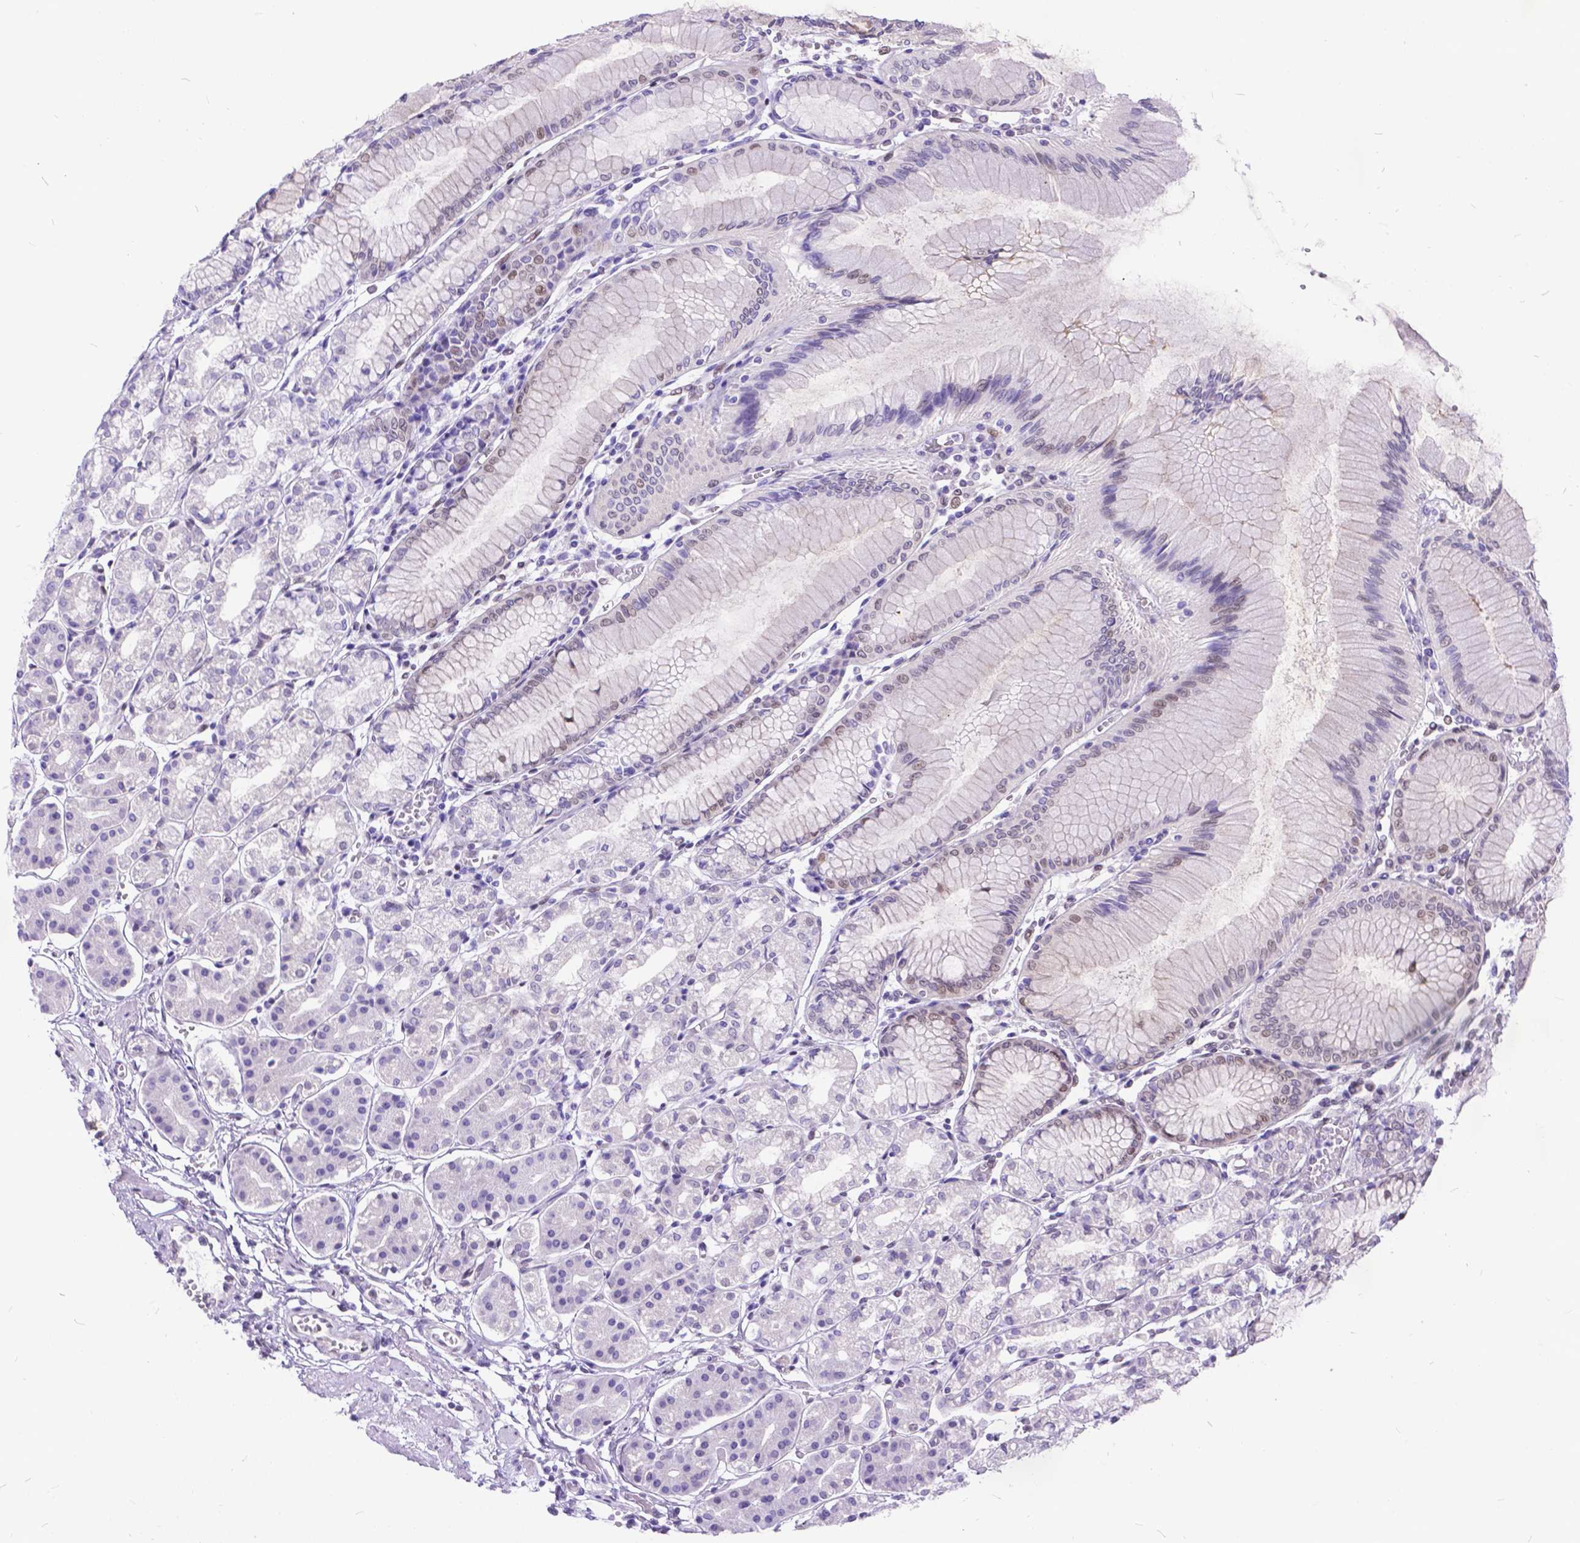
{"staining": {"intensity": "weak", "quantity": "25%-75%", "location": "nuclear"}, "tissue": "stomach", "cell_type": "Glandular cells", "image_type": "normal", "snomed": [{"axis": "morphology", "description": "Normal tissue, NOS"}, {"axis": "topography", "description": "Skeletal muscle"}, {"axis": "topography", "description": "Stomach"}], "caption": "Protein expression analysis of unremarkable stomach displays weak nuclear staining in about 25%-75% of glandular cells.", "gene": "FAM124B", "patient": {"sex": "female", "age": 57}}